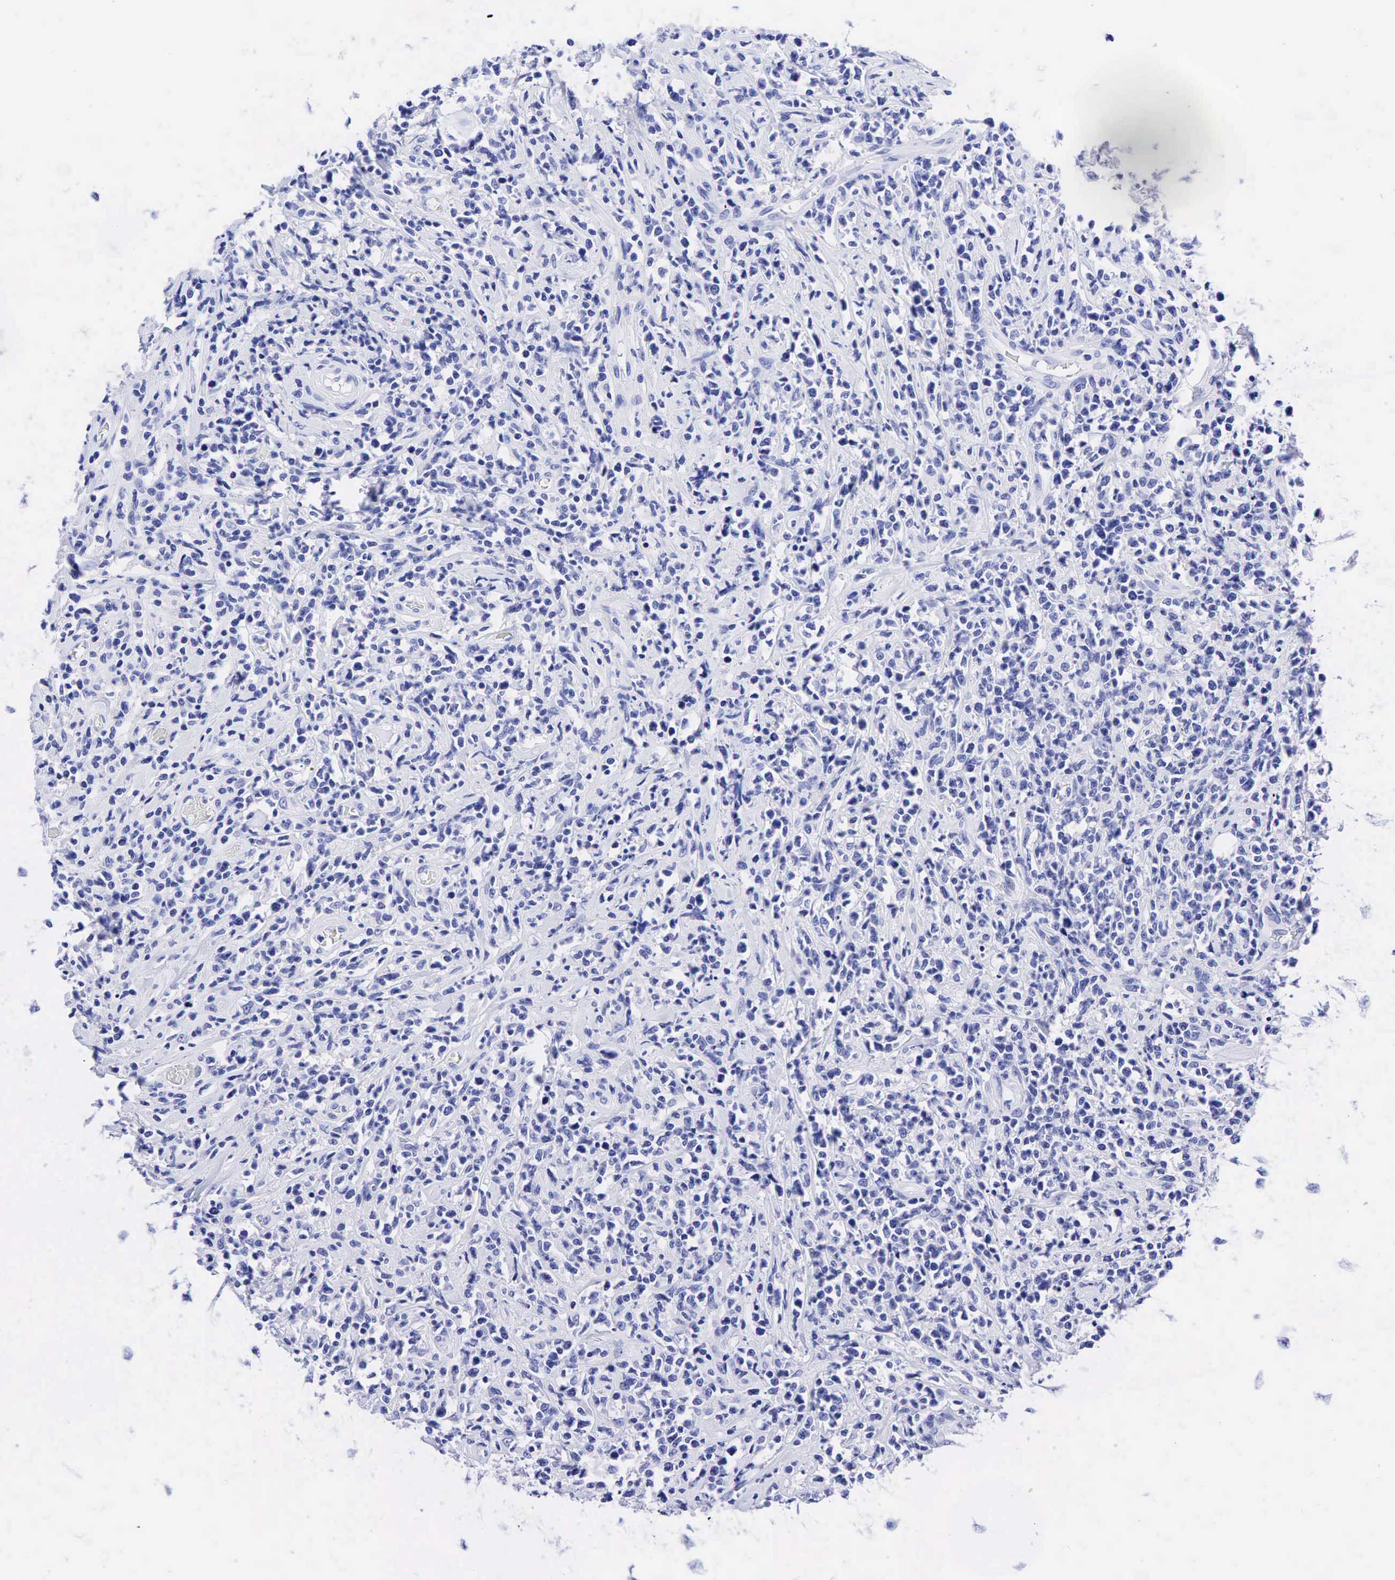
{"staining": {"intensity": "negative", "quantity": "none", "location": "none"}, "tissue": "lymphoma", "cell_type": "Tumor cells", "image_type": "cancer", "snomed": [{"axis": "morphology", "description": "Malignant lymphoma, non-Hodgkin's type, High grade"}, {"axis": "topography", "description": "Colon"}], "caption": "Immunohistochemistry (IHC) photomicrograph of lymphoma stained for a protein (brown), which displays no staining in tumor cells.", "gene": "CHGA", "patient": {"sex": "male", "age": 82}}